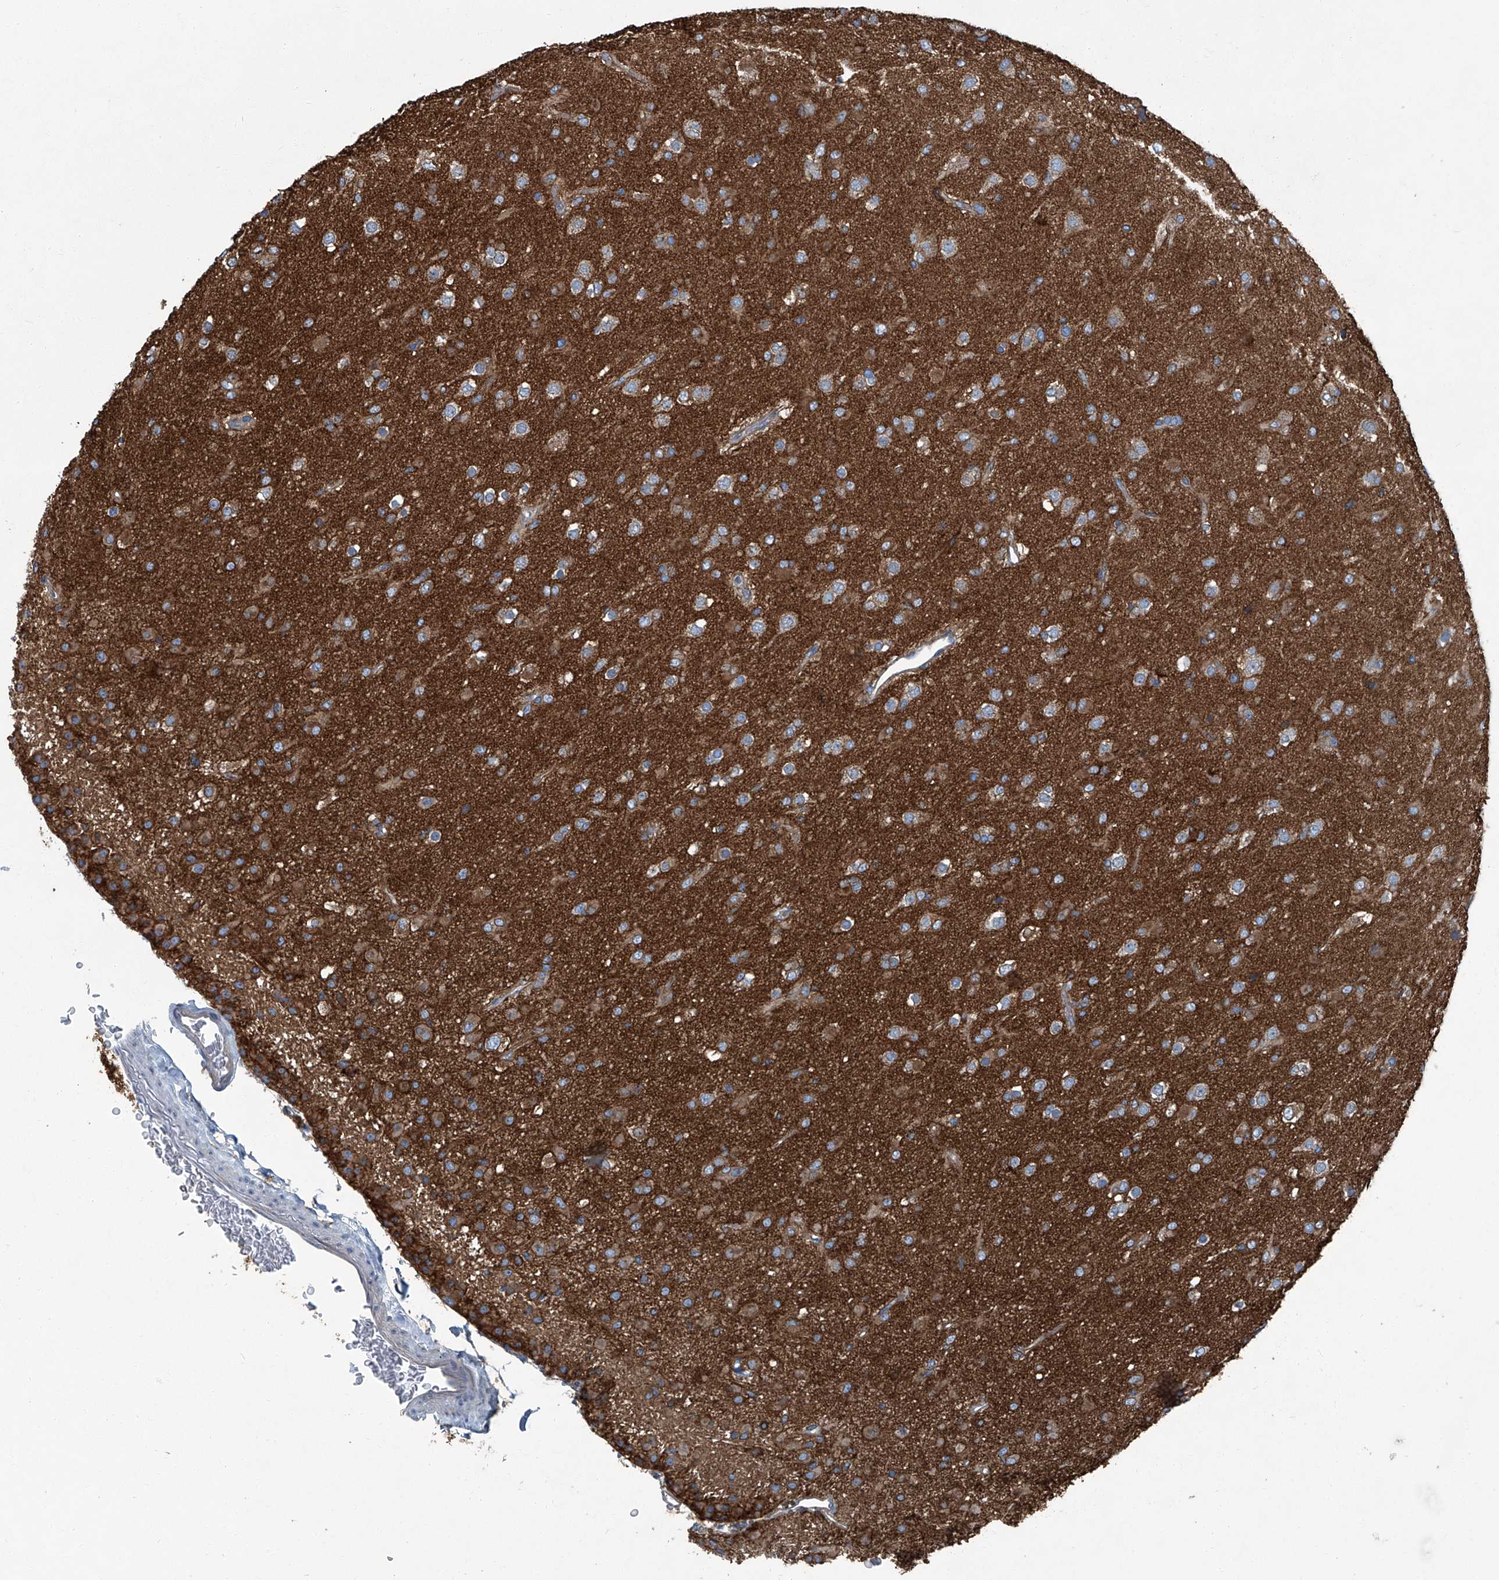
{"staining": {"intensity": "negative", "quantity": "none", "location": "none"}, "tissue": "glioma", "cell_type": "Tumor cells", "image_type": "cancer", "snomed": [{"axis": "morphology", "description": "Glioma, malignant, Low grade"}, {"axis": "topography", "description": "Brain"}], "caption": "This is an immunohistochemistry image of human malignant low-grade glioma. There is no staining in tumor cells.", "gene": "SEPTIN7", "patient": {"sex": "male", "age": 65}}